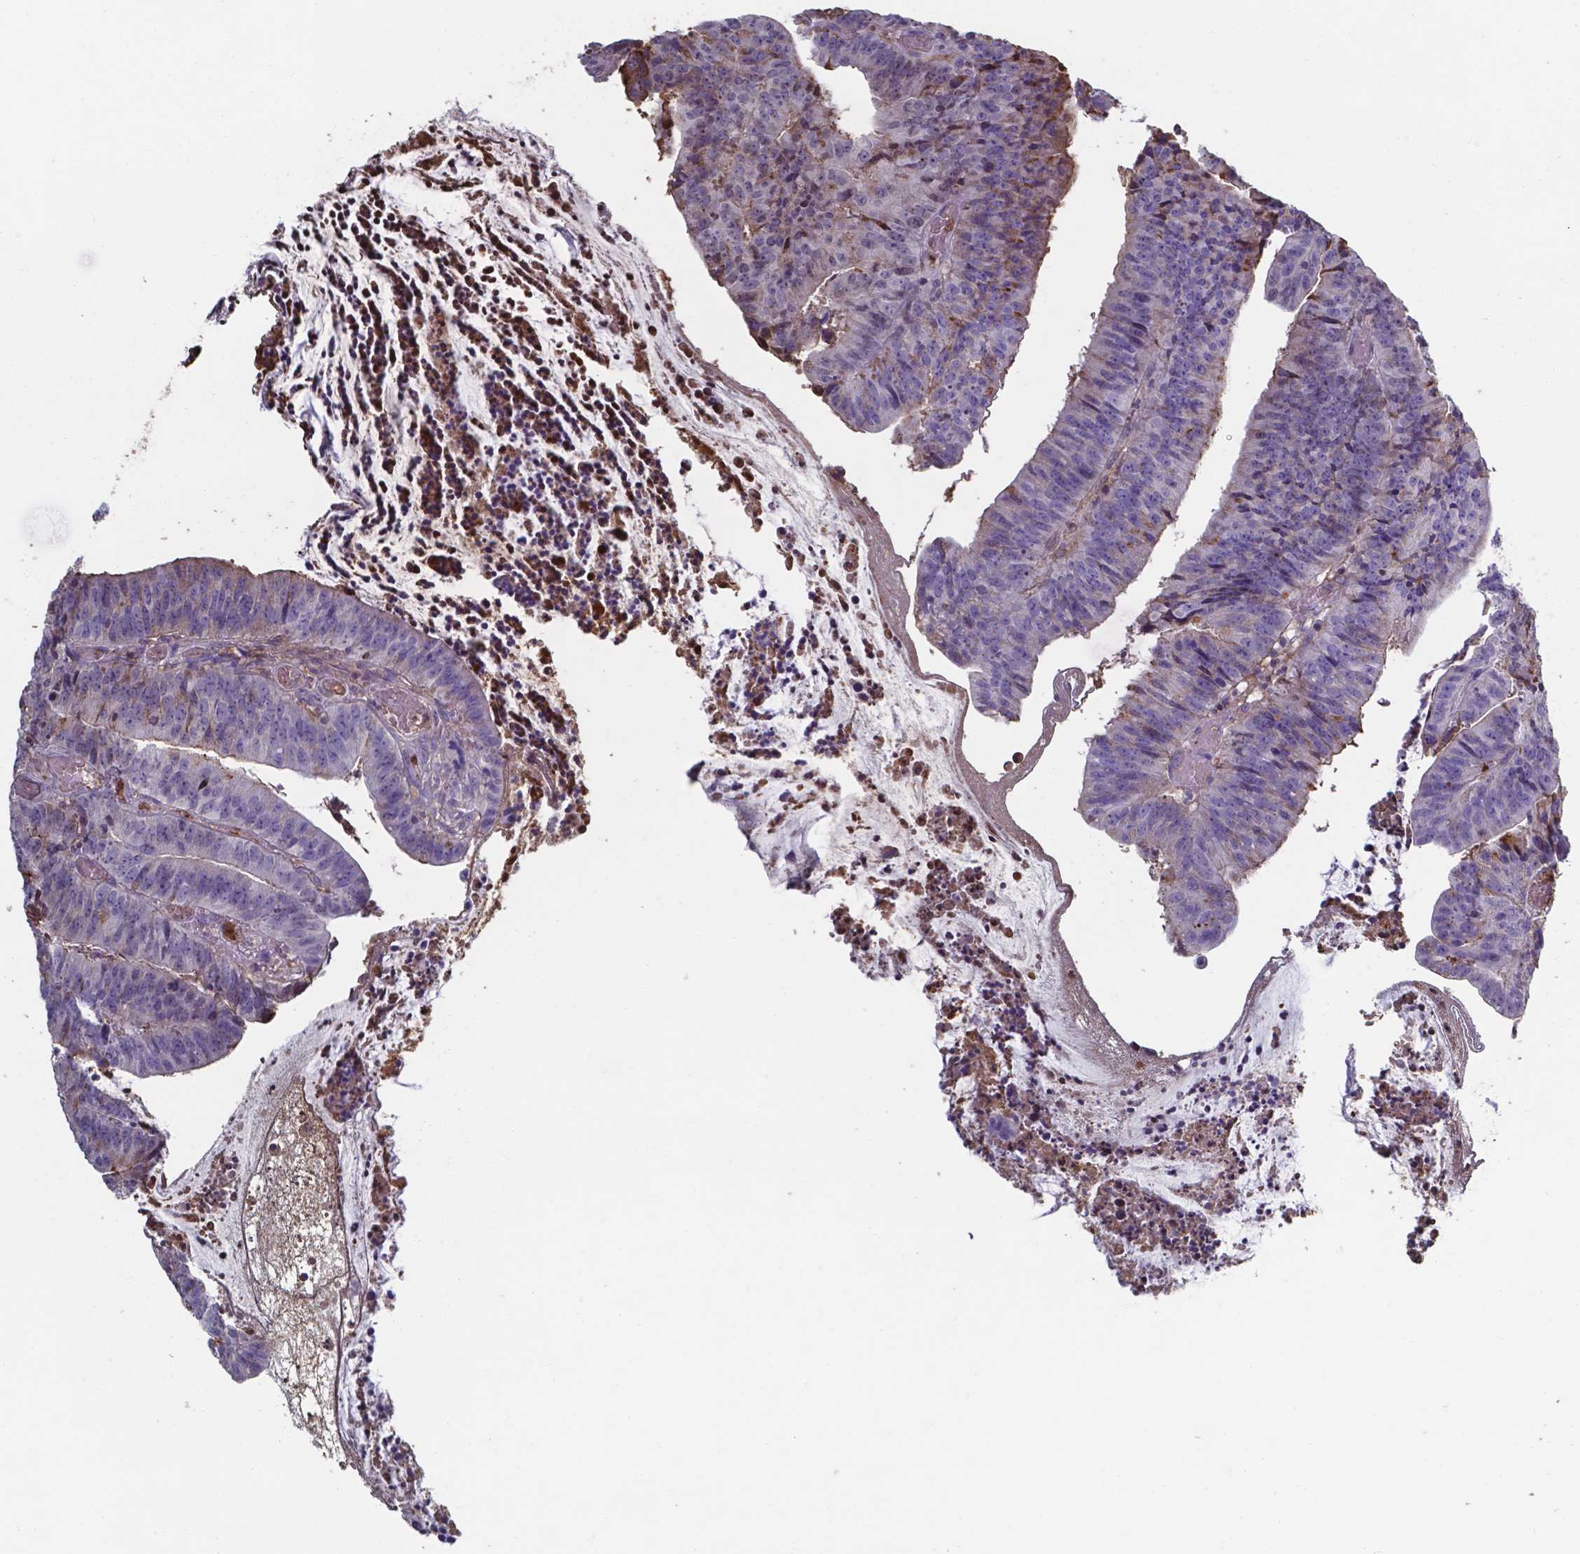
{"staining": {"intensity": "moderate", "quantity": "<25%", "location": "cytoplasmic/membranous"}, "tissue": "colorectal cancer", "cell_type": "Tumor cells", "image_type": "cancer", "snomed": [{"axis": "morphology", "description": "Adenocarcinoma, NOS"}, {"axis": "topography", "description": "Colon"}], "caption": "Colorectal cancer stained with a protein marker shows moderate staining in tumor cells.", "gene": "SERPINA1", "patient": {"sex": "female", "age": 78}}